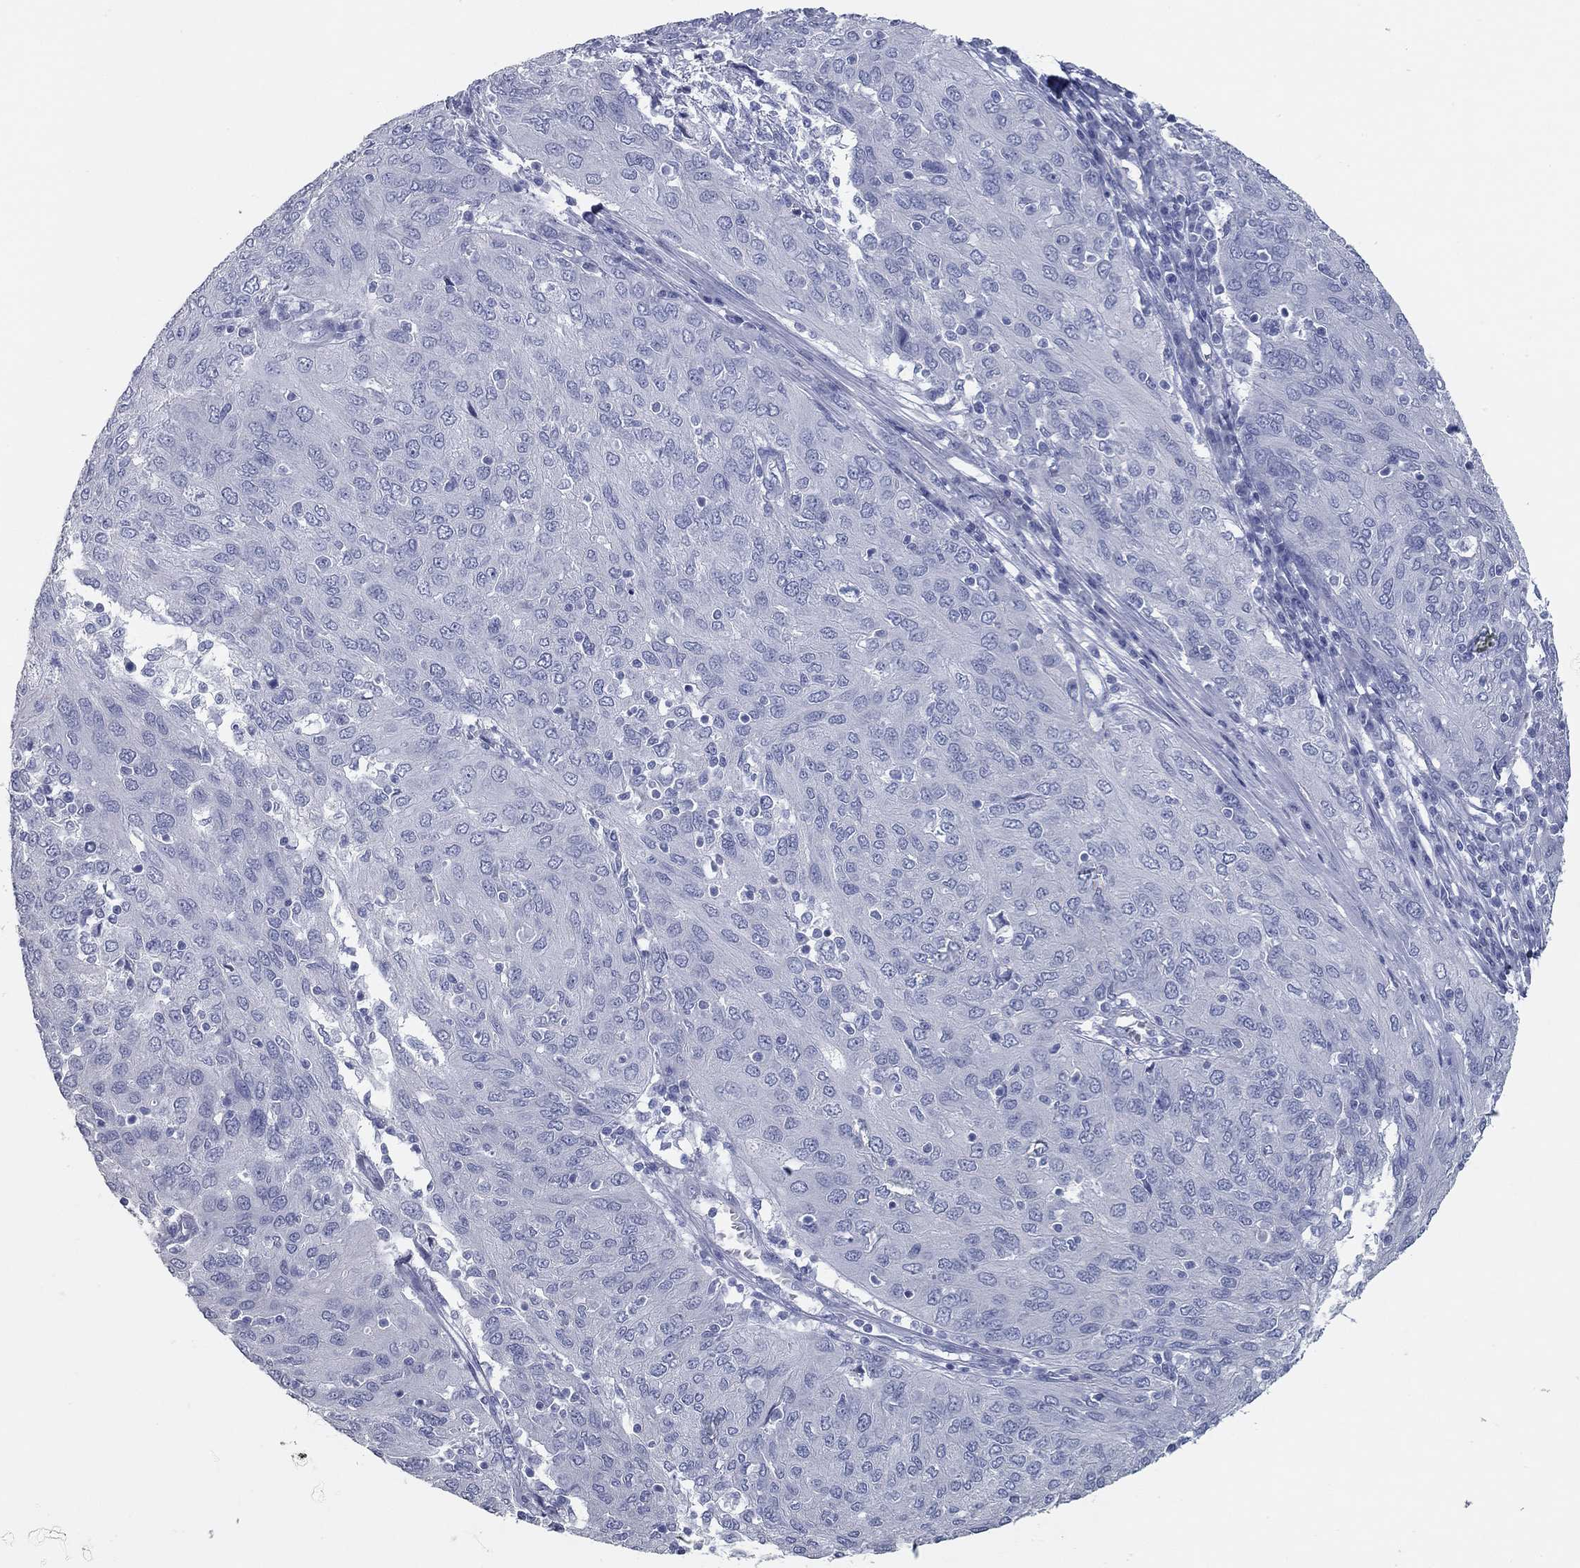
{"staining": {"intensity": "negative", "quantity": "none", "location": "none"}, "tissue": "ovarian cancer", "cell_type": "Tumor cells", "image_type": "cancer", "snomed": [{"axis": "morphology", "description": "Carcinoma, endometroid"}, {"axis": "topography", "description": "Ovary"}], "caption": "Immunohistochemistry (IHC) micrograph of neoplastic tissue: human ovarian endometroid carcinoma stained with DAB (3,3'-diaminobenzidine) demonstrates no significant protein expression in tumor cells.", "gene": "TAC1", "patient": {"sex": "female", "age": 50}}